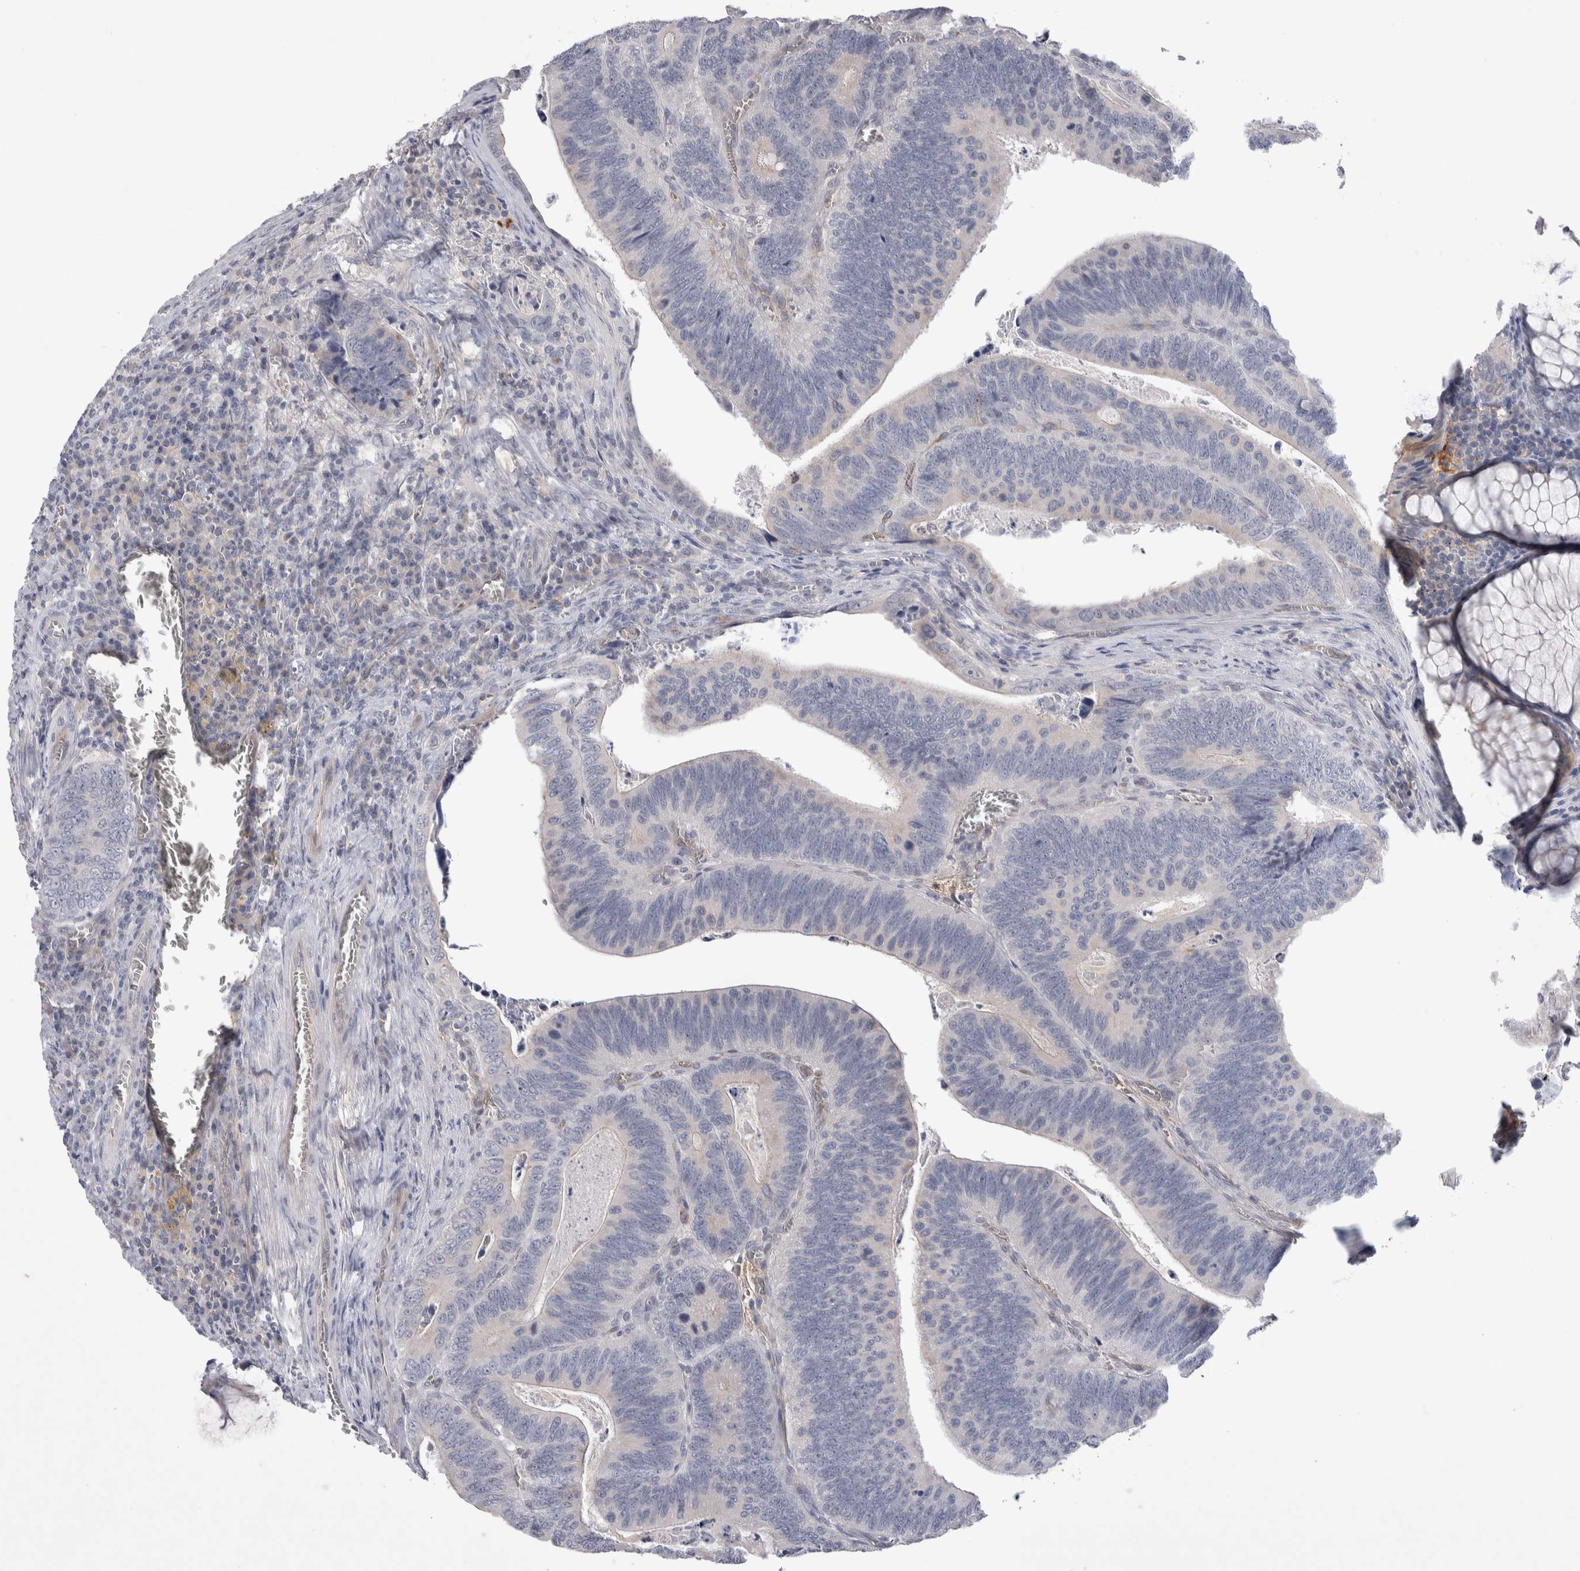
{"staining": {"intensity": "negative", "quantity": "none", "location": "none"}, "tissue": "colorectal cancer", "cell_type": "Tumor cells", "image_type": "cancer", "snomed": [{"axis": "morphology", "description": "Inflammation, NOS"}, {"axis": "morphology", "description": "Adenocarcinoma, NOS"}, {"axis": "topography", "description": "Colon"}], "caption": "Tumor cells show no significant expression in adenocarcinoma (colorectal).", "gene": "CEP131", "patient": {"sex": "male", "age": 72}}